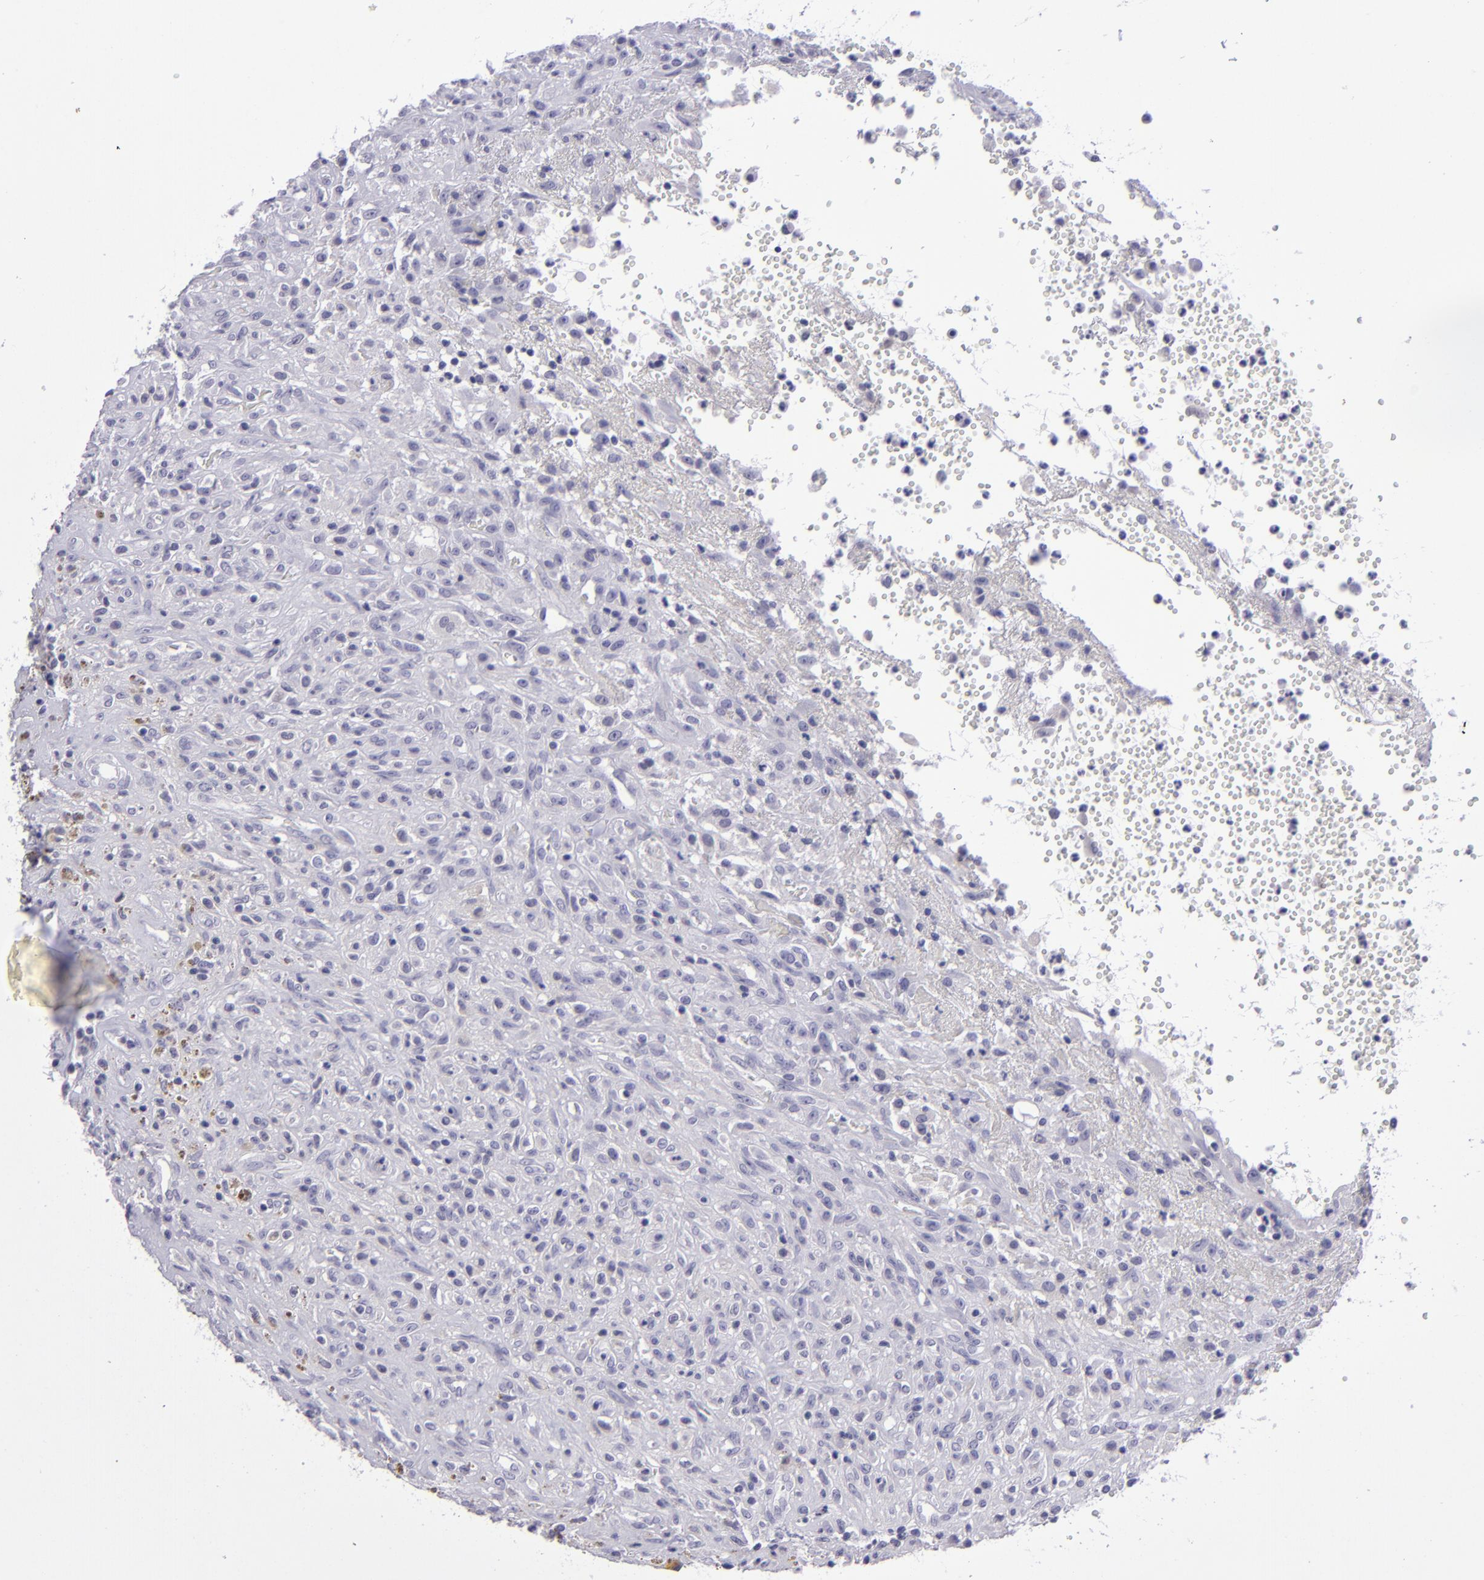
{"staining": {"intensity": "negative", "quantity": "none", "location": "none"}, "tissue": "glioma", "cell_type": "Tumor cells", "image_type": "cancer", "snomed": [{"axis": "morphology", "description": "Glioma, malignant, High grade"}, {"axis": "topography", "description": "Brain"}], "caption": "There is no significant staining in tumor cells of high-grade glioma (malignant).", "gene": "POU2F2", "patient": {"sex": "male", "age": 66}}